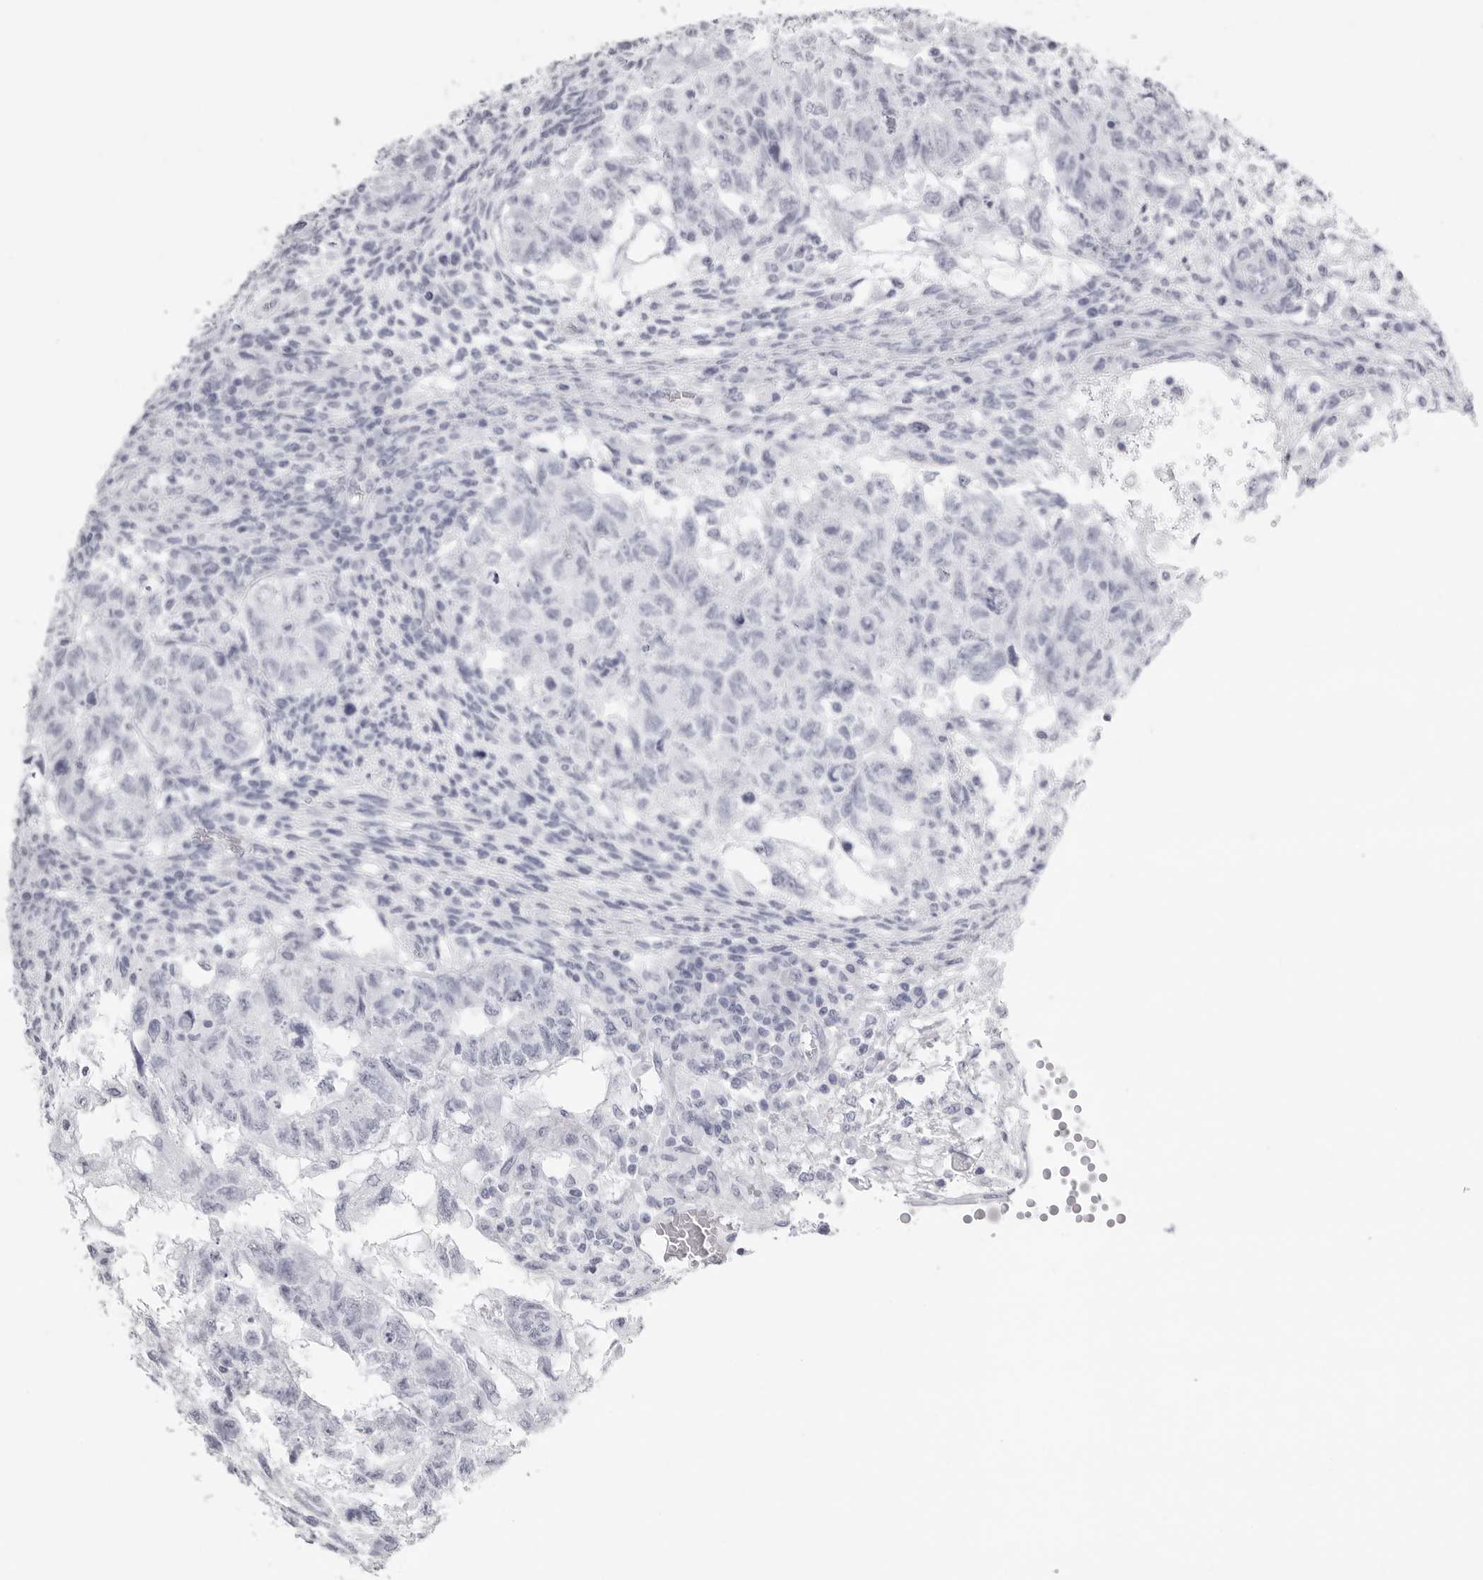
{"staining": {"intensity": "negative", "quantity": "none", "location": "none"}, "tissue": "testis cancer", "cell_type": "Tumor cells", "image_type": "cancer", "snomed": [{"axis": "morphology", "description": "Normal tissue, NOS"}, {"axis": "morphology", "description": "Carcinoma, Embryonal, NOS"}, {"axis": "topography", "description": "Testis"}], "caption": "IHC histopathology image of neoplastic tissue: human testis cancer stained with DAB (3,3'-diaminobenzidine) demonstrates no significant protein positivity in tumor cells.", "gene": "KLK9", "patient": {"sex": "male", "age": 36}}